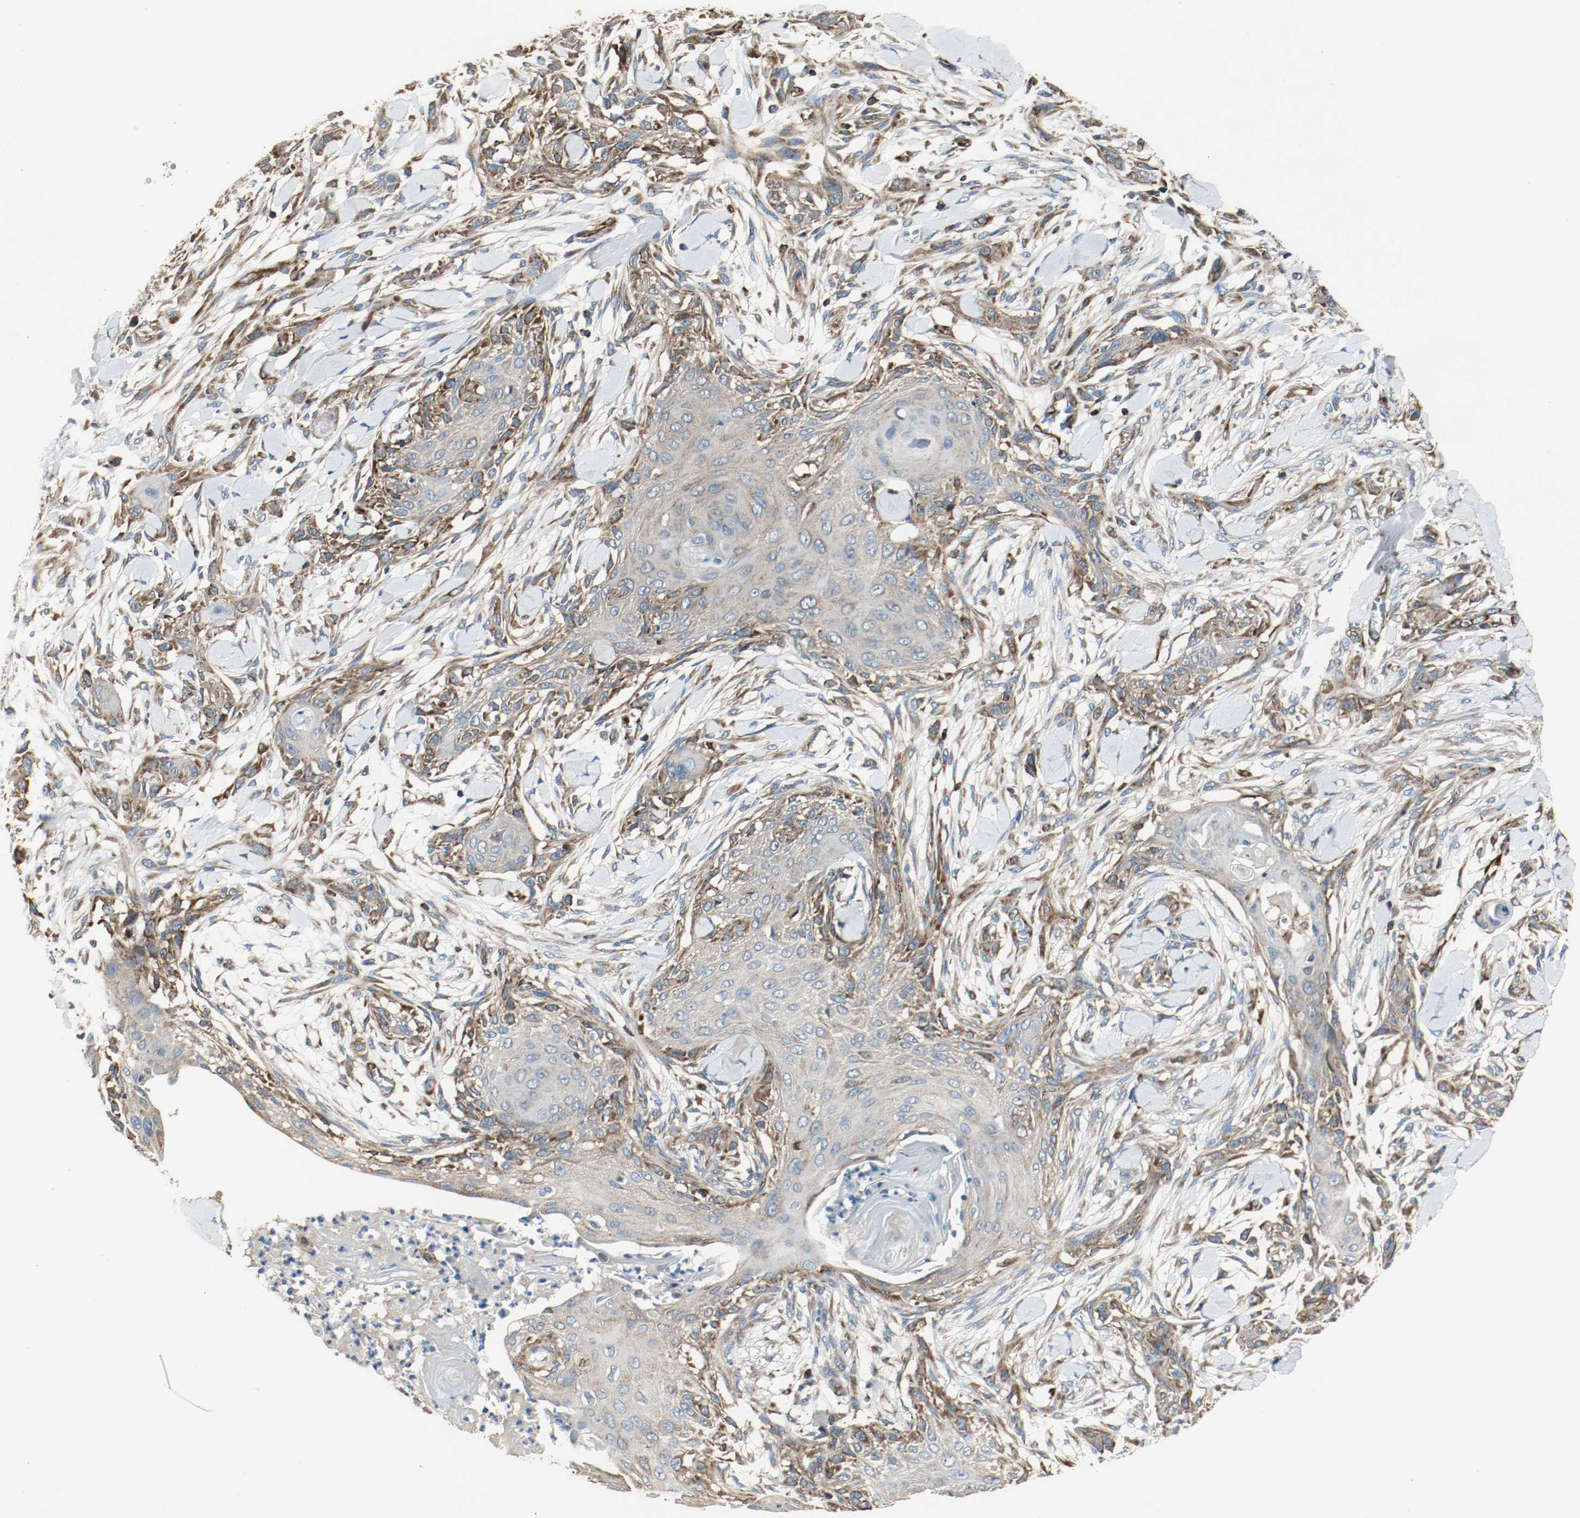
{"staining": {"intensity": "strong", "quantity": ">75%", "location": "cytoplasmic/membranous"}, "tissue": "skin cancer", "cell_type": "Tumor cells", "image_type": "cancer", "snomed": [{"axis": "morphology", "description": "Squamous cell carcinoma, NOS"}, {"axis": "topography", "description": "Skin"}], "caption": "Skin cancer was stained to show a protein in brown. There is high levels of strong cytoplasmic/membranous positivity in approximately >75% of tumor cells.", "gene": "PLCG1", "patient": {"sex": "female", "age": 59}}